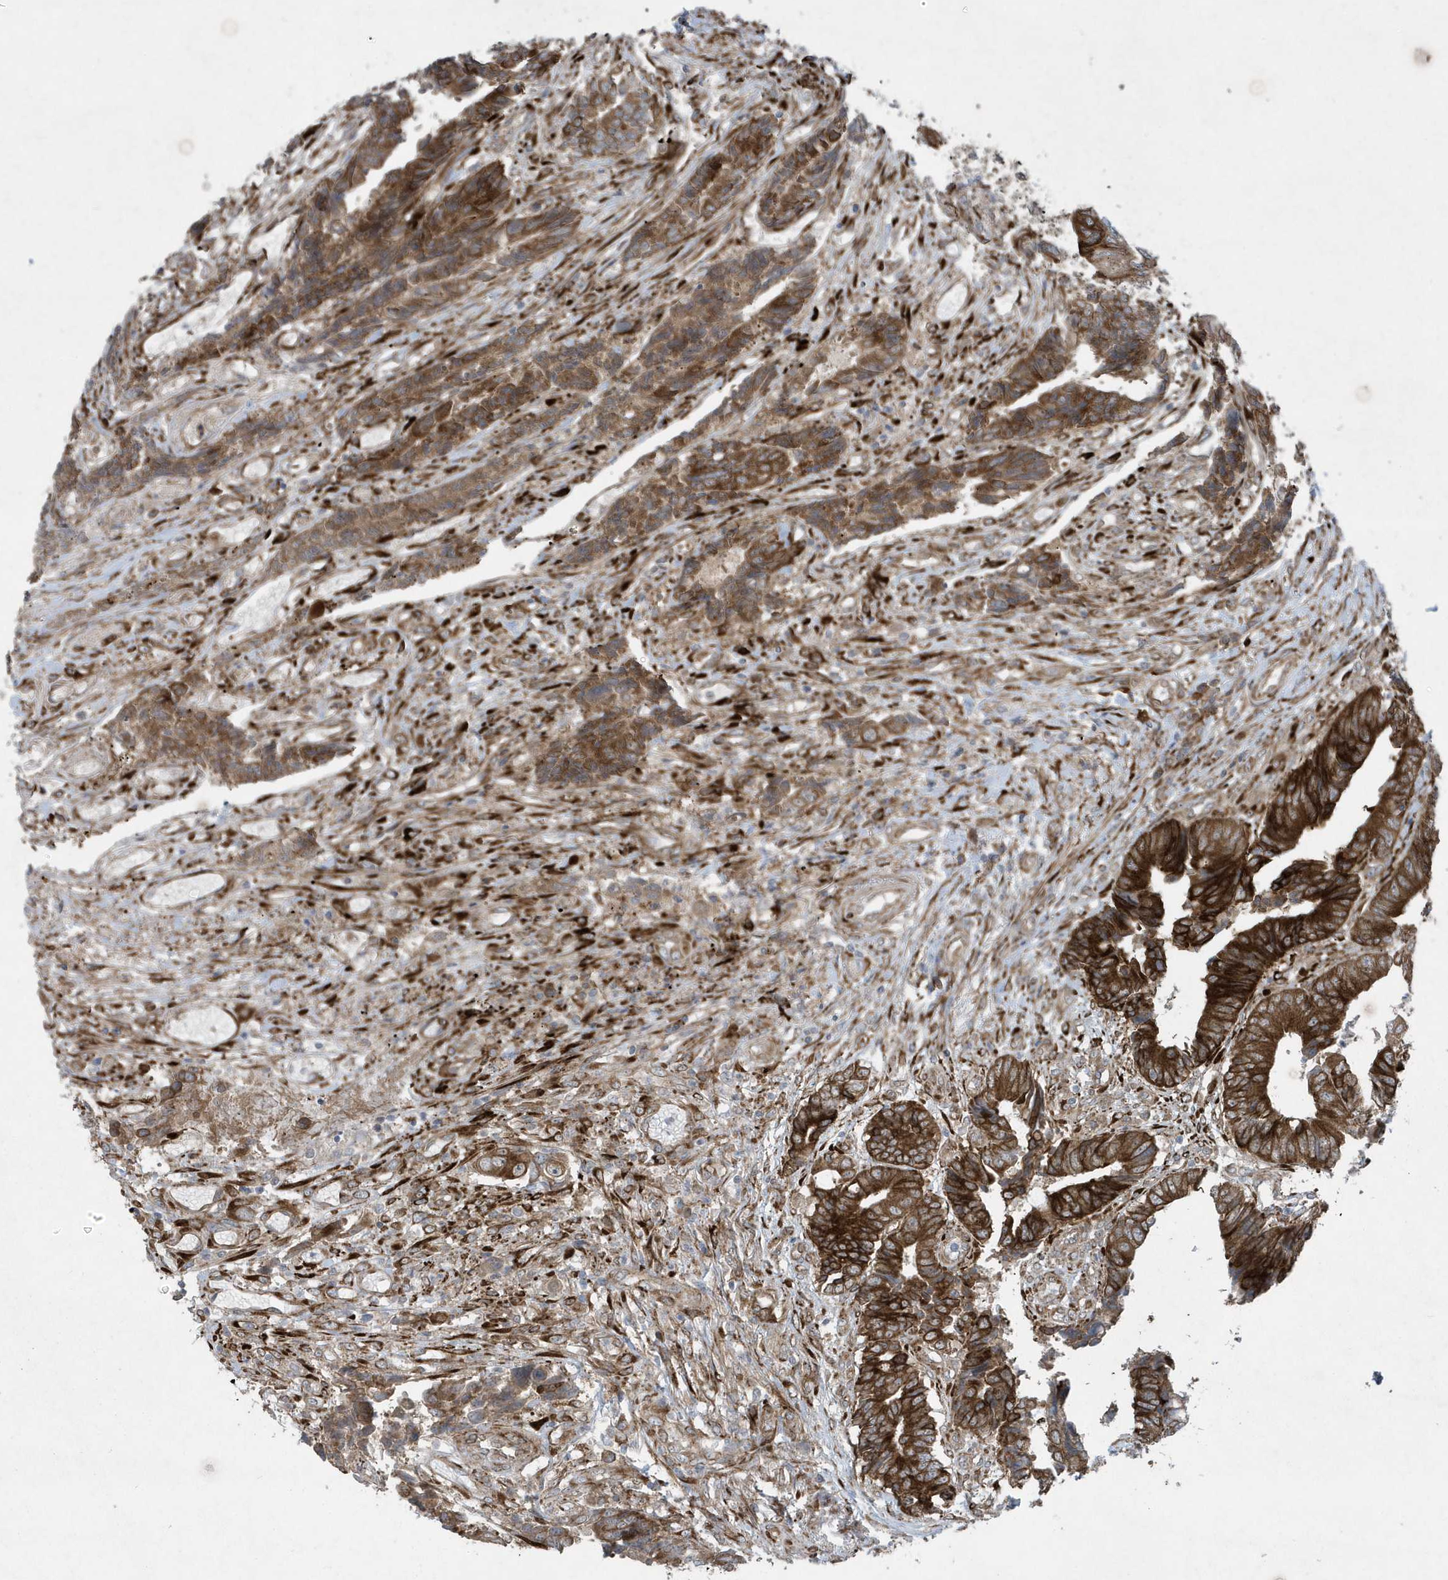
{"staining": {"intensity": "strong", "quantity": ">75%", "location": "cytoplasmic/membranous"}, "tissue": "colorectal cancer", "cell_type": "Tumor cells", "image_type": "cancer", "snomed": [{"axis": "morphology", "description": "Adenocarcinoma, NOS"}, {"axis": "topography", "description": "Rectum"}], "caption": "Adenocarcinoma (colorectal) stained for a protein demonstrates strong cytoplasmic/membranous positivity in tumor cells.", "gene": "FAM98A", "patient": {"sex": "male", "age": 84}}